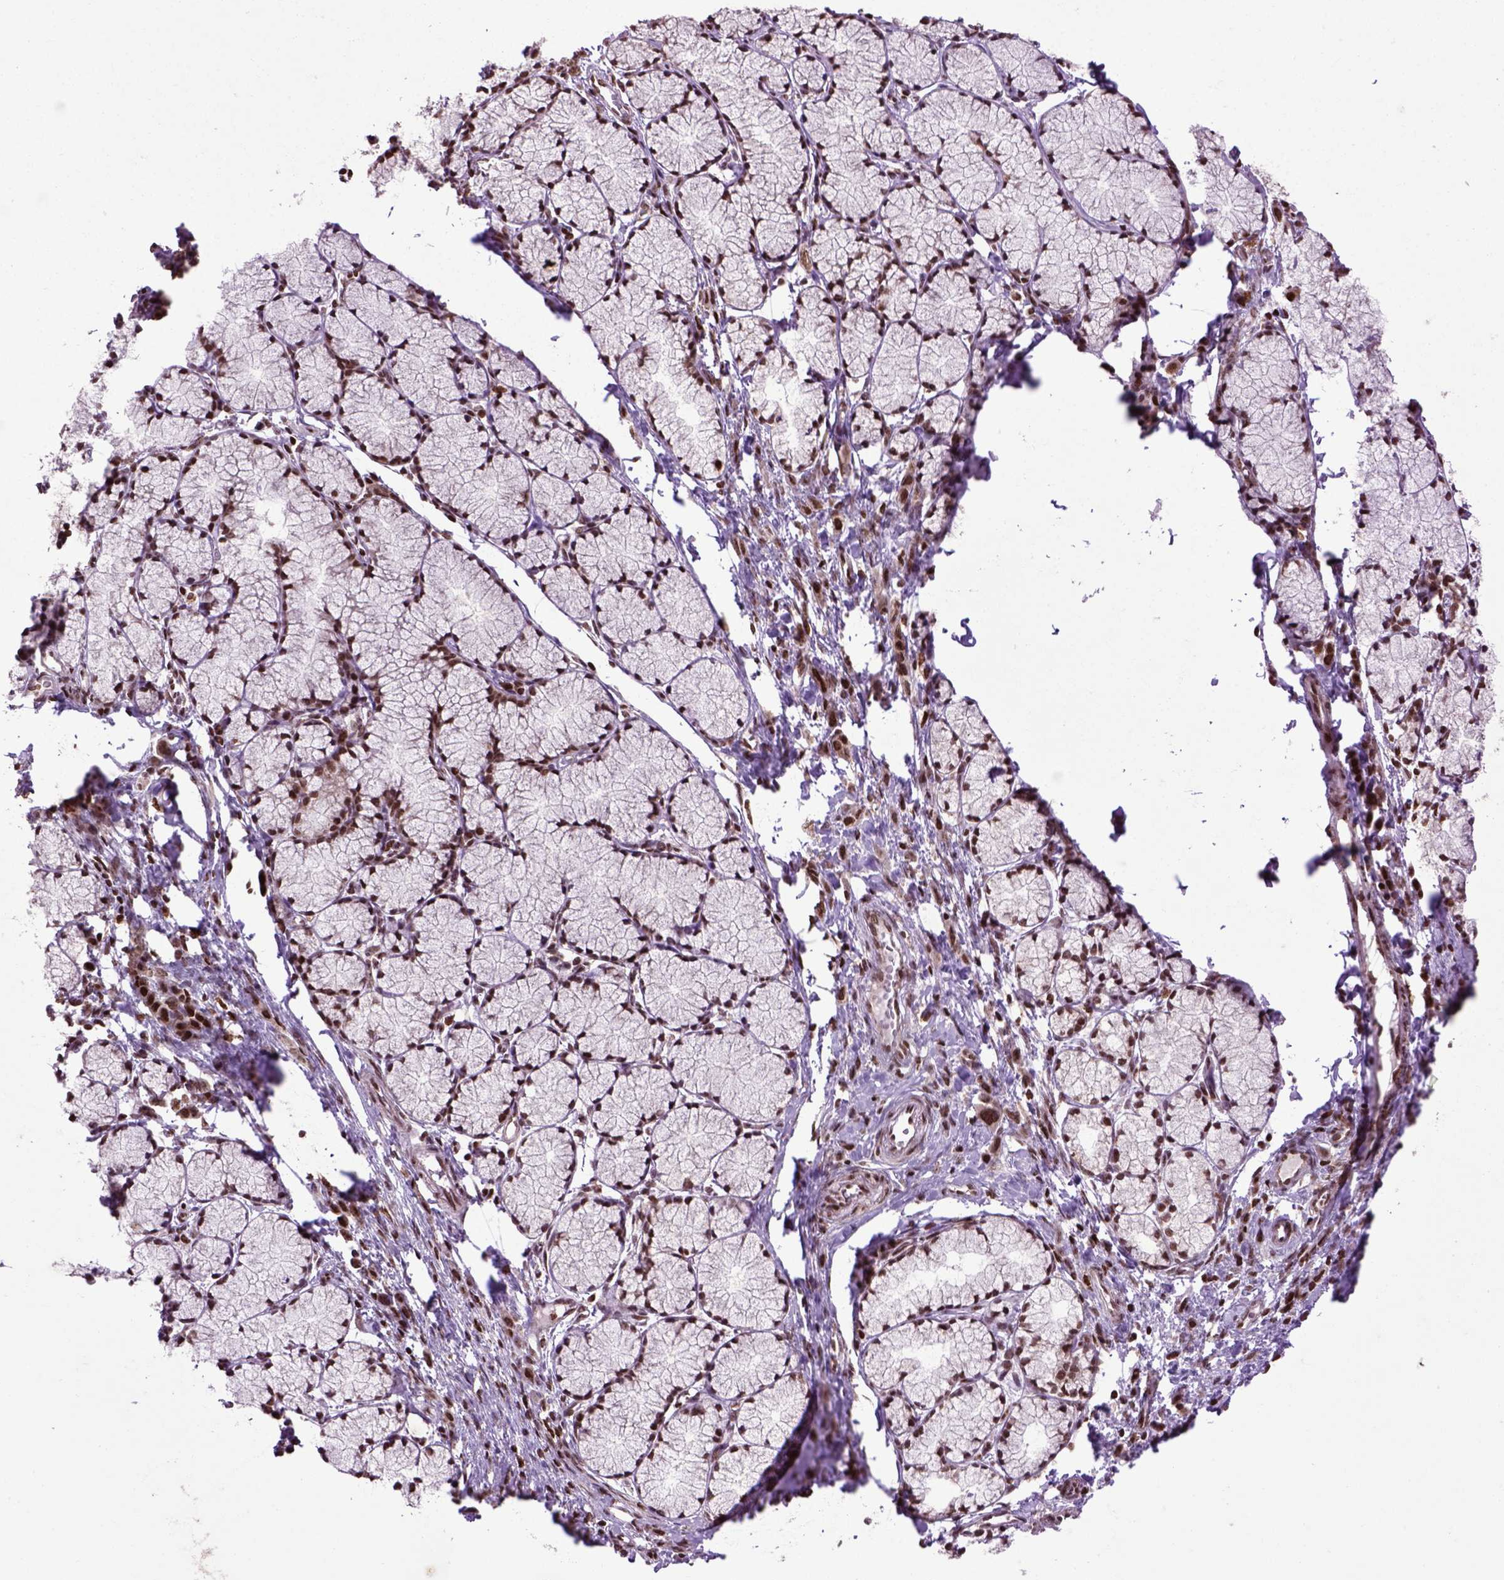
{"staining": {"intensity": "strong", "quantity": ">75%", "location": "nuclear"}, "tissue": "stomach cancer", "cell_type": "Tumor cells", "image_type": "cancer", "snomed": [{"axis": "morphology", "description": "Adenocarcinoma, NOS"}, {"axis": "topography", "description": "Stomach"}], "caption": "Brown immunohistochemical staining in stomach cancer (adenocarcinoma) exhibits strong nuclear staining in about >75% of tumor cells.", "gene": "CELF1", "patient": {"sex": "male", "age": 47}}